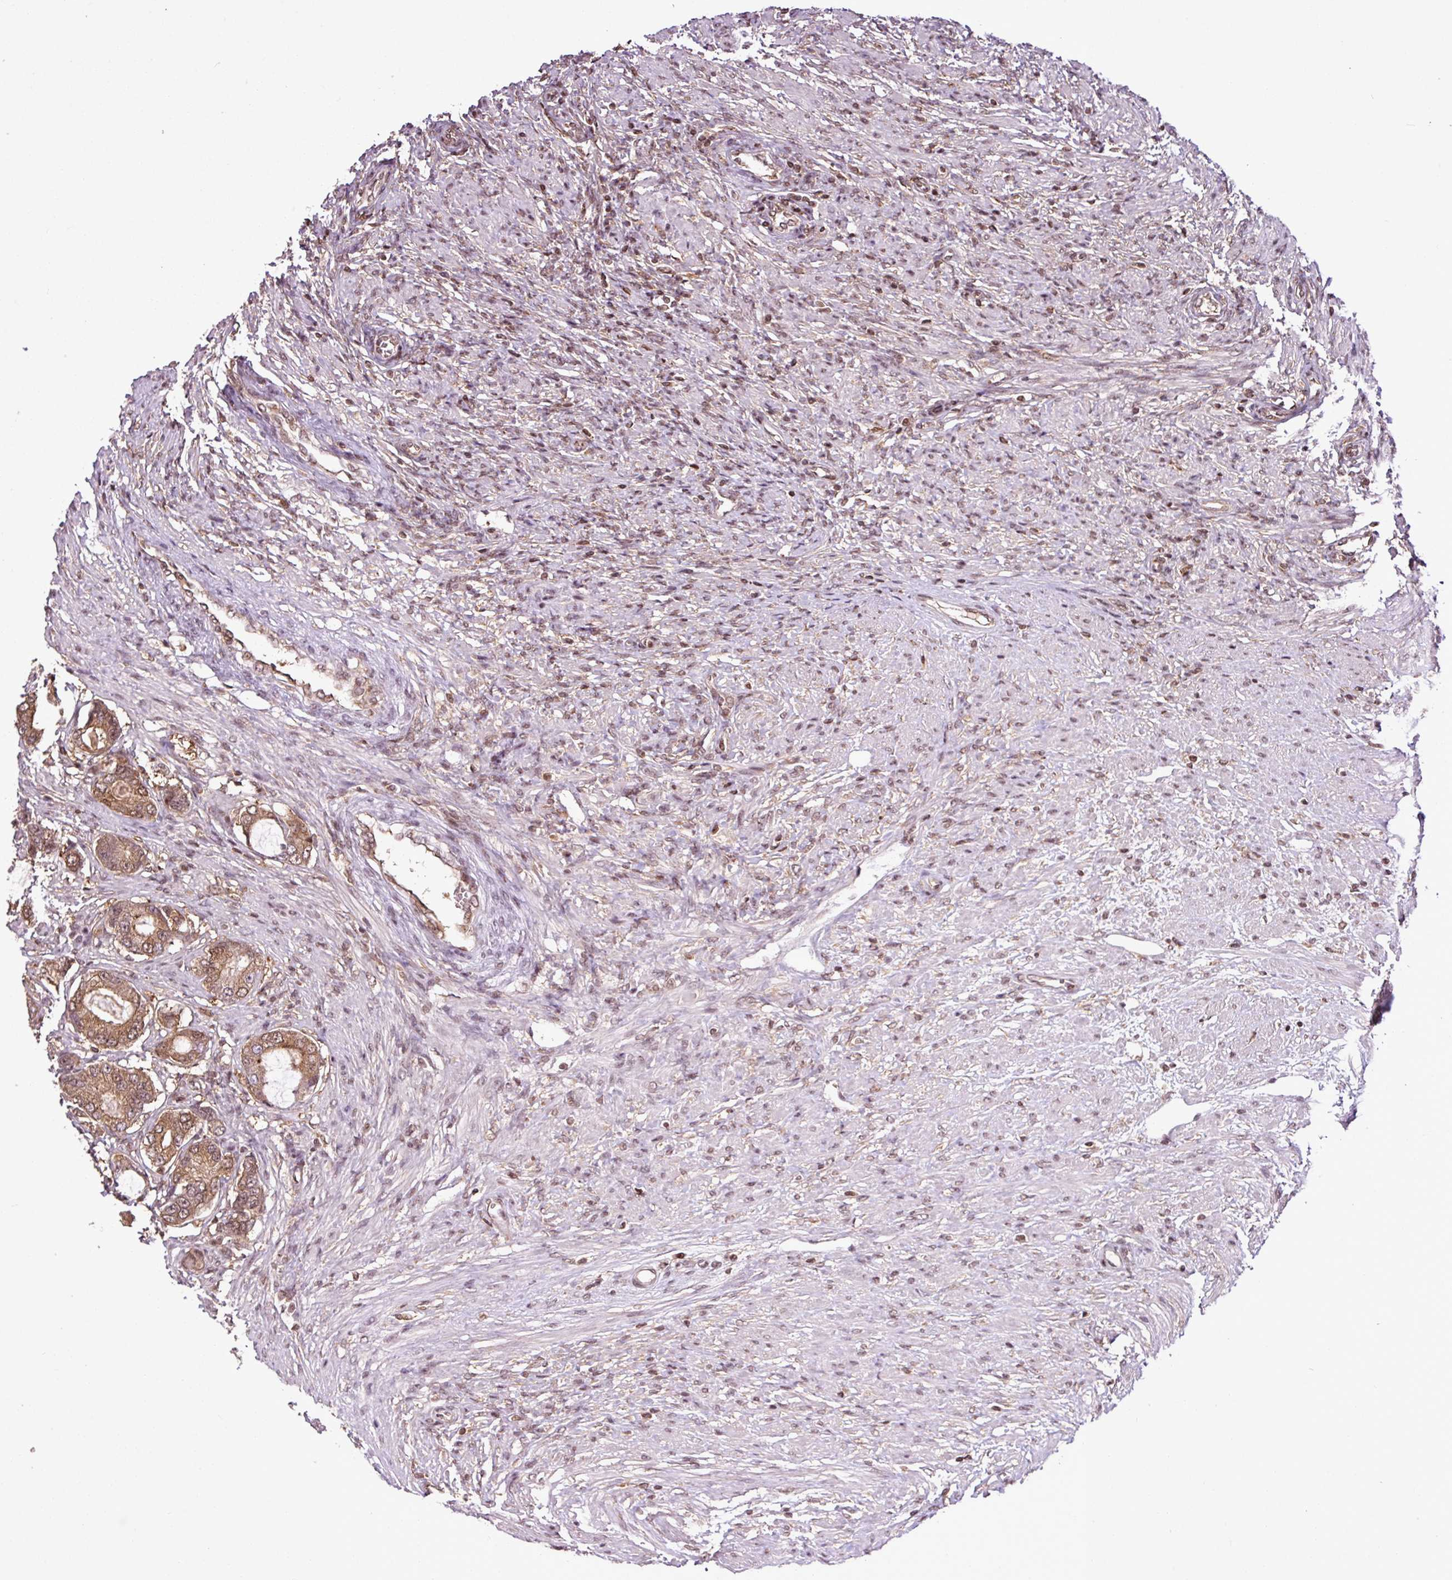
{"staining": {"intensity": "moderate", "quantity": ">75%", "location": "cytoplasmic/membranous,nuclear"}, "tissue": "prostate cancer", "cell_type": "Tumor cells", "image_type": "cancer", "snomed": [{"axis": "morphology", "description": "Adenocarcinoma, High grade"}, {"axis": "topography", "description": "Prostate"}], "caption": "This is a micrograph of immunohistochemistry staining of prostate cancer, which shows moderate expression in the cytoplasmic/membranous and nuclear of tumor cells.", "gene": "ITPKC", "patient": {"sex": "male", "age": 69}}